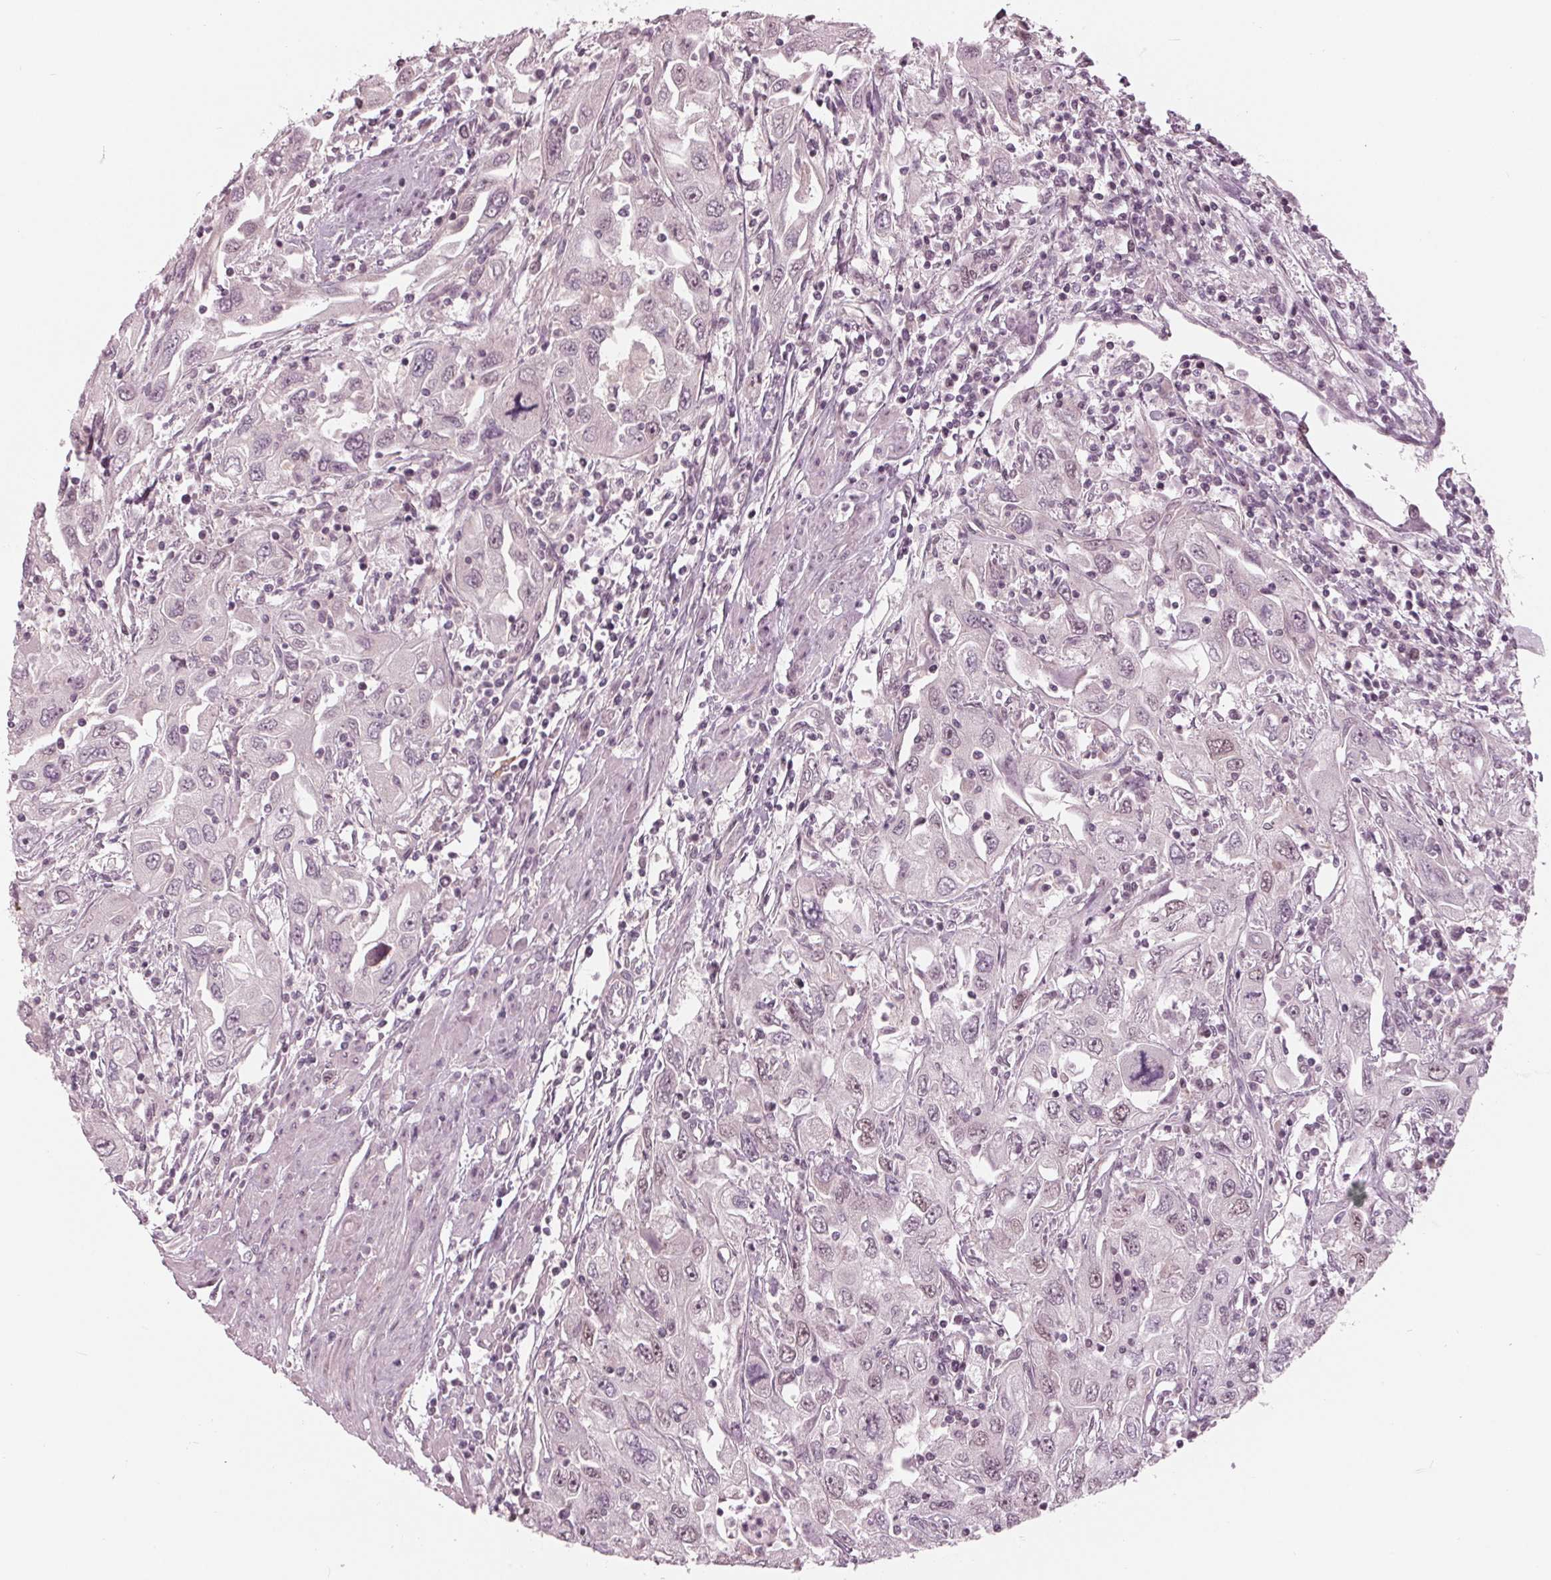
{"staining": {"intensity": "negative", "quantity": "none", "location": "none"}, "tissue": "urothelial cancer", "cell_type": "Tumor cells", "image_type": "cancer", "snomed": [{"axis": "morphology", "description": "Urothelial carcinoma, High grade"}, {"axis": "topography", "description": "Urinary bladder"}], "caption": "Immunohistochemistry image of high-grade urothelial carcinoma stained for a protein (brown), which demonstrates no positivity in tumor cells.", "gene": "DNMT3L", "patient": {"sex": "male", "age": 76}}